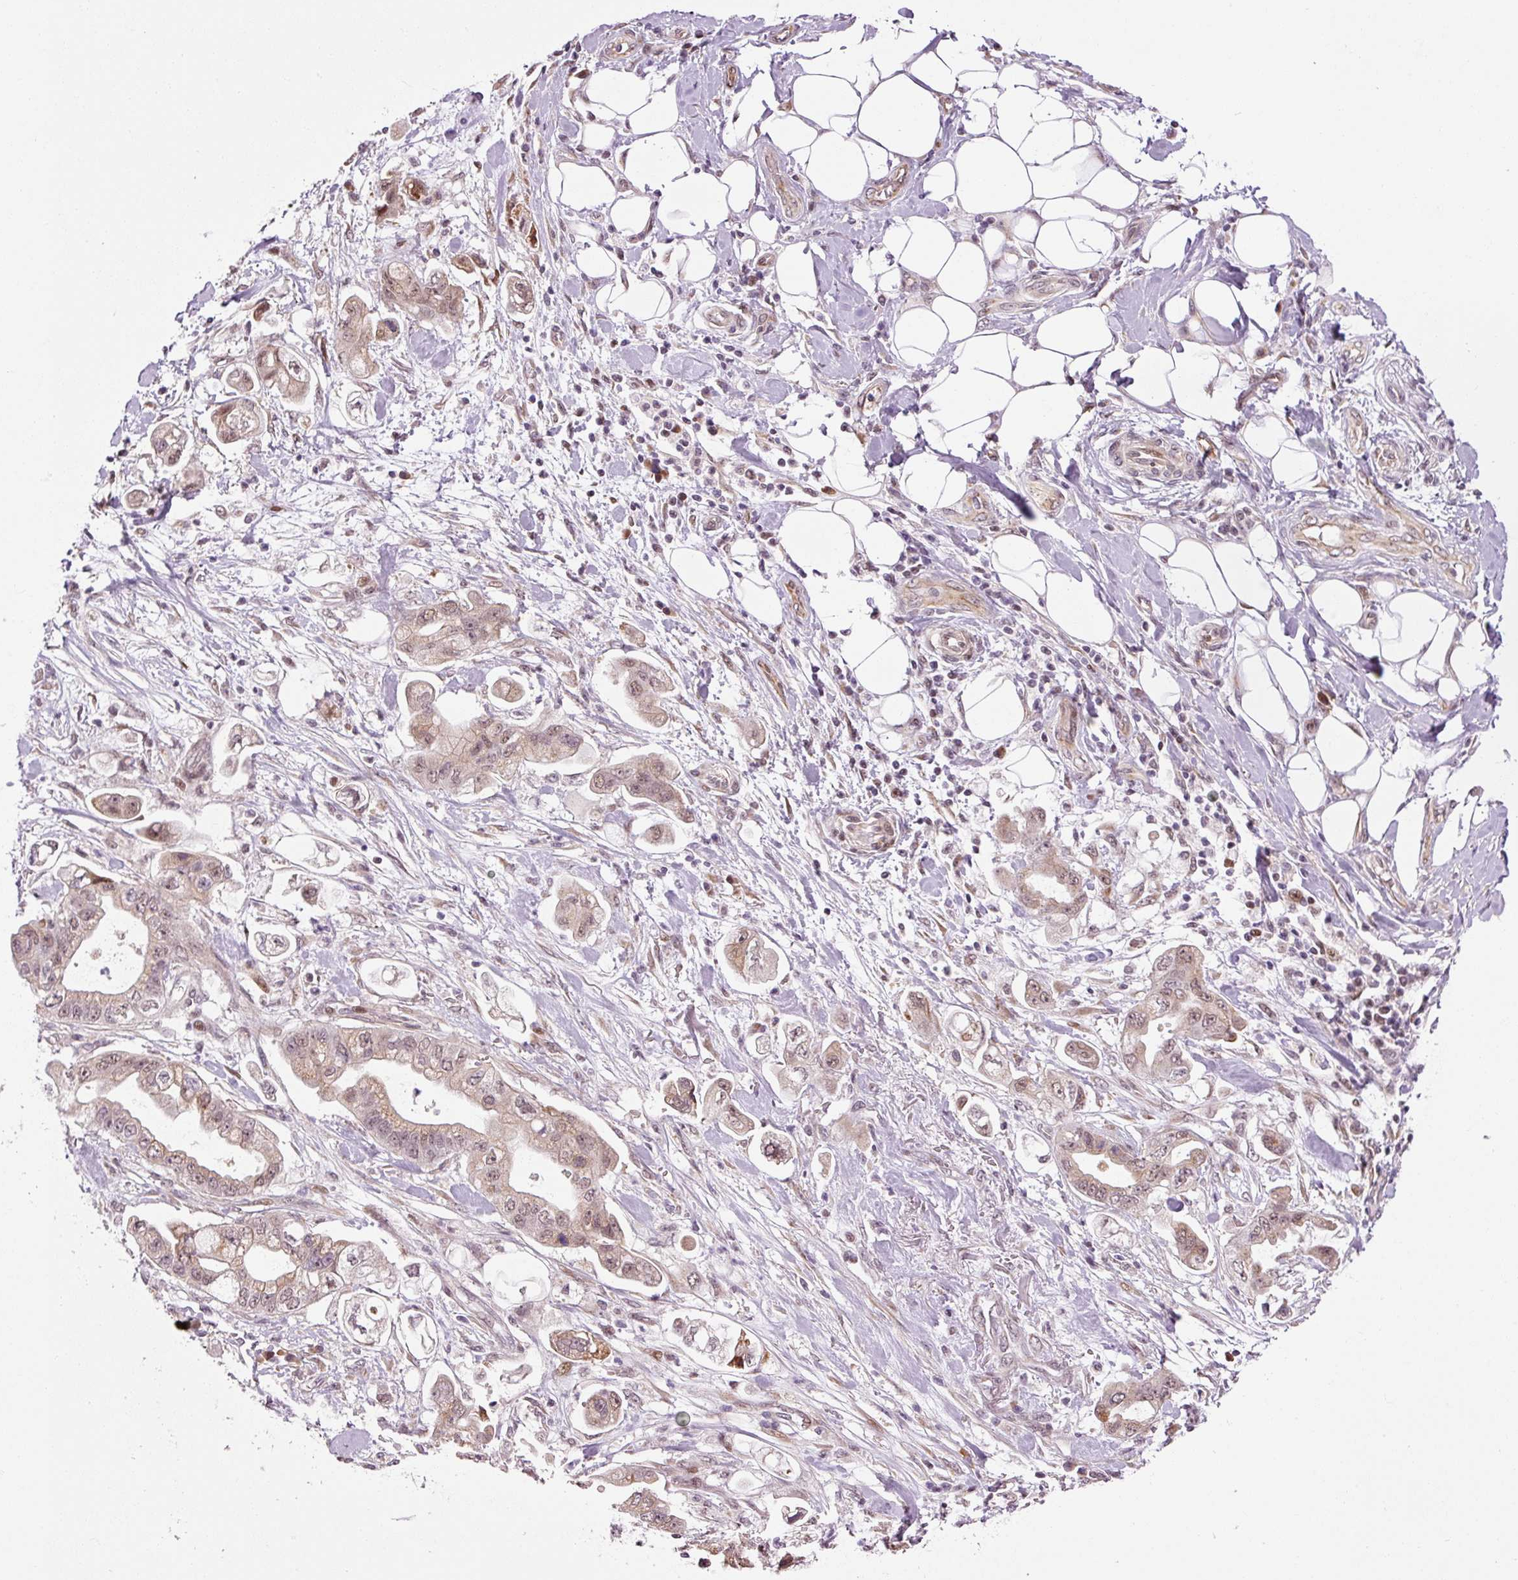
{"staining": {"intensity": "weak", "quantity": ">75%", "location": "cytoplasmic/membranous,nuclear"}, "tissue": "stomach cancer", "cell_type": "Tumor cells", "image_type": "cancer", "snomed": [{"axis": "morphology", "description": "Adenocarcinoma, NOS"}, {"axis": "topography", "description": "Stomach"}], "caption": "There is low levels of weak cytoplasmic/membranous and nuclear expression in tumor cells of adenocarcinoma (stomach), as demonstrated by immunohistochemical staining (brown color).", "gene": "ANKRD20A1", "patient": {"sex": "male", "age": 62}}